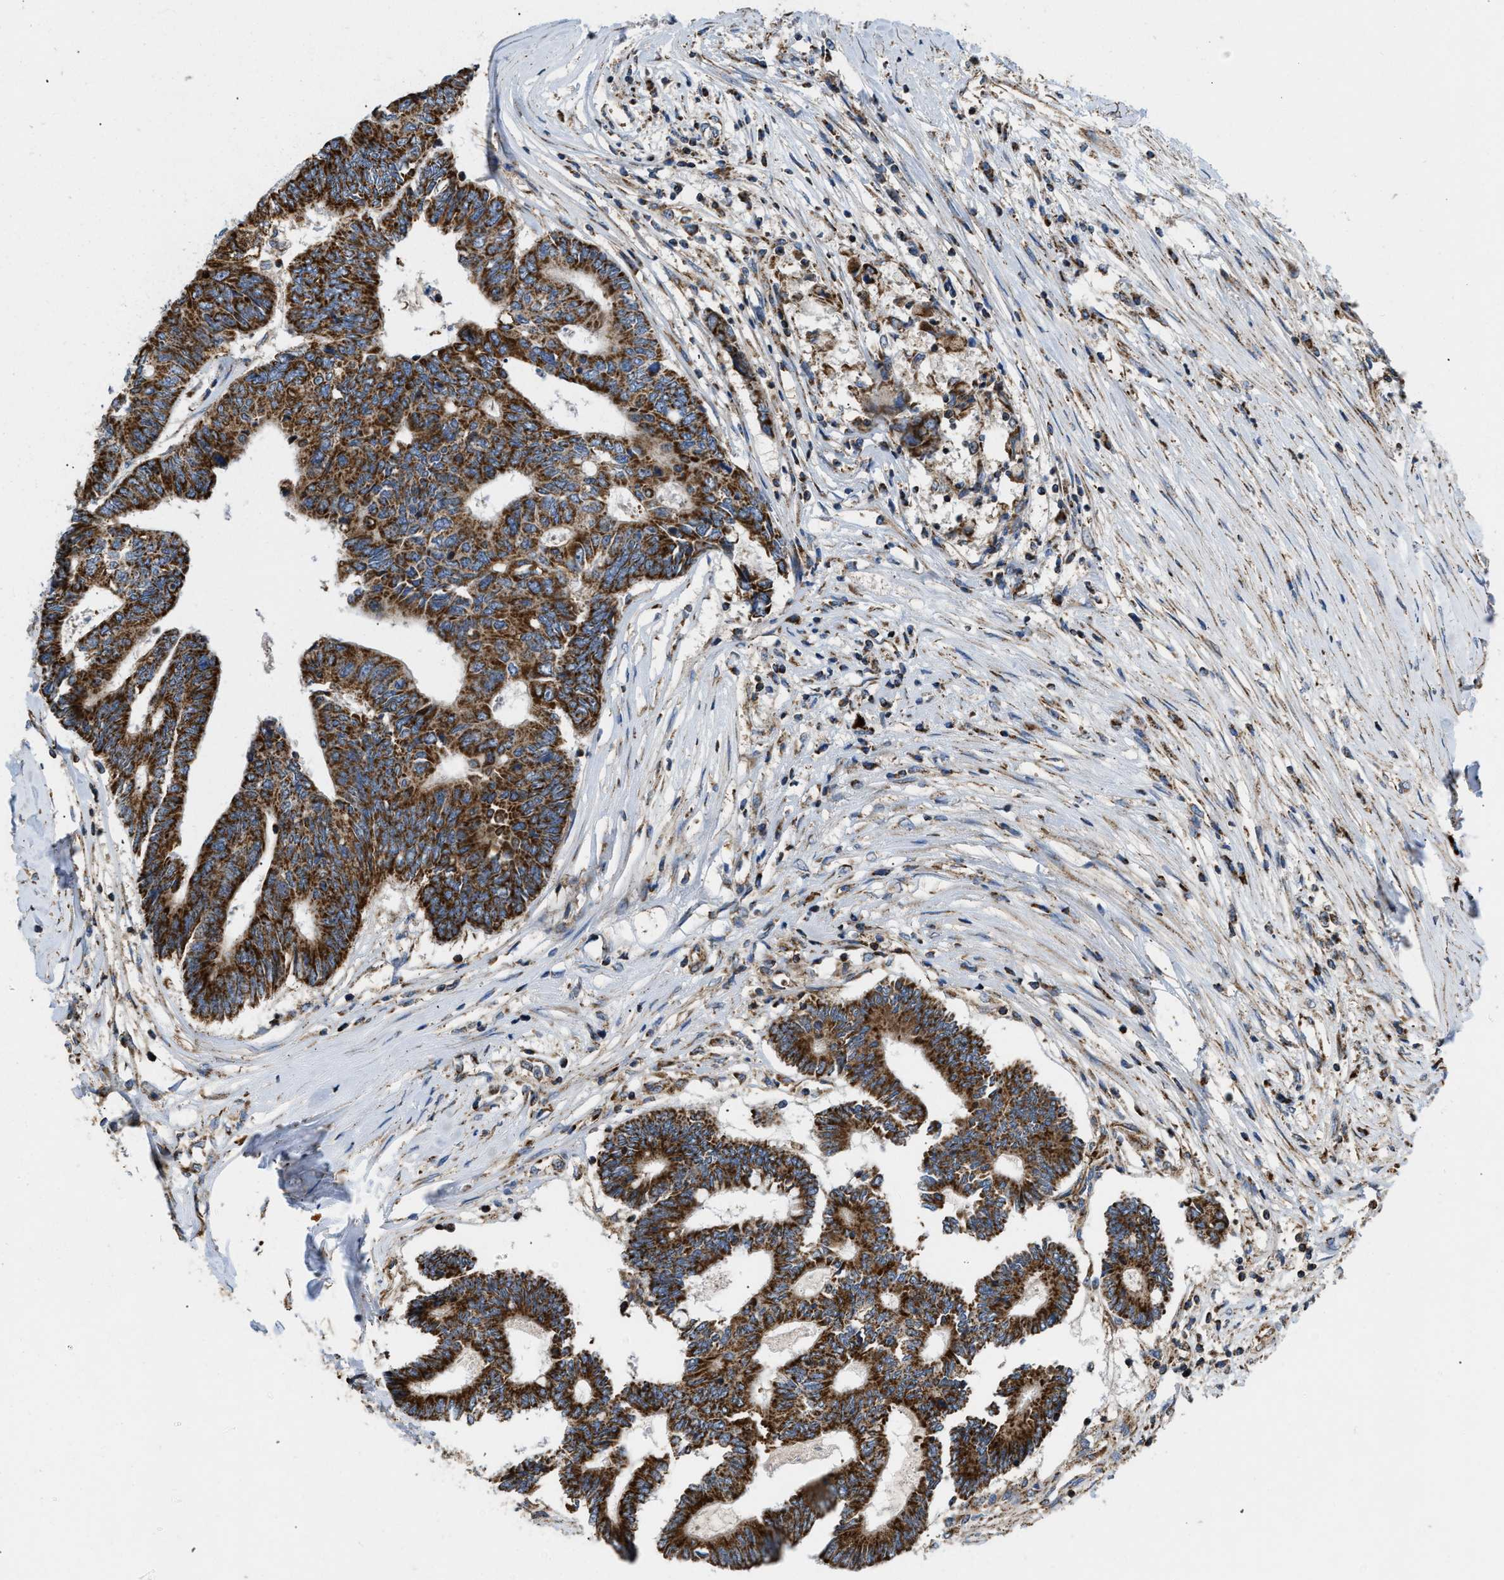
{"staining": {"intensity": "strong", "quantity": ">75%", "location": "cytoplasmic/membranous"}, "tissue": "colorectal cancer", "cell_type": "Tumor cells", "image_type": "cancer", "snomed": [{"axis": "morphology", "description": "Adenocarcinoma, NOS"}, {"axis": "topography", "description": "Rectum"}], "caption": "A high-resolution histopathology image shows immunohistochemistry staining of colorectal cancer, which exhibits strong cytoplasmic/membranous staining in about >75% of tumor cells.", "gene": "OPTN", "patient": {"sex": "male", "age": 63}}